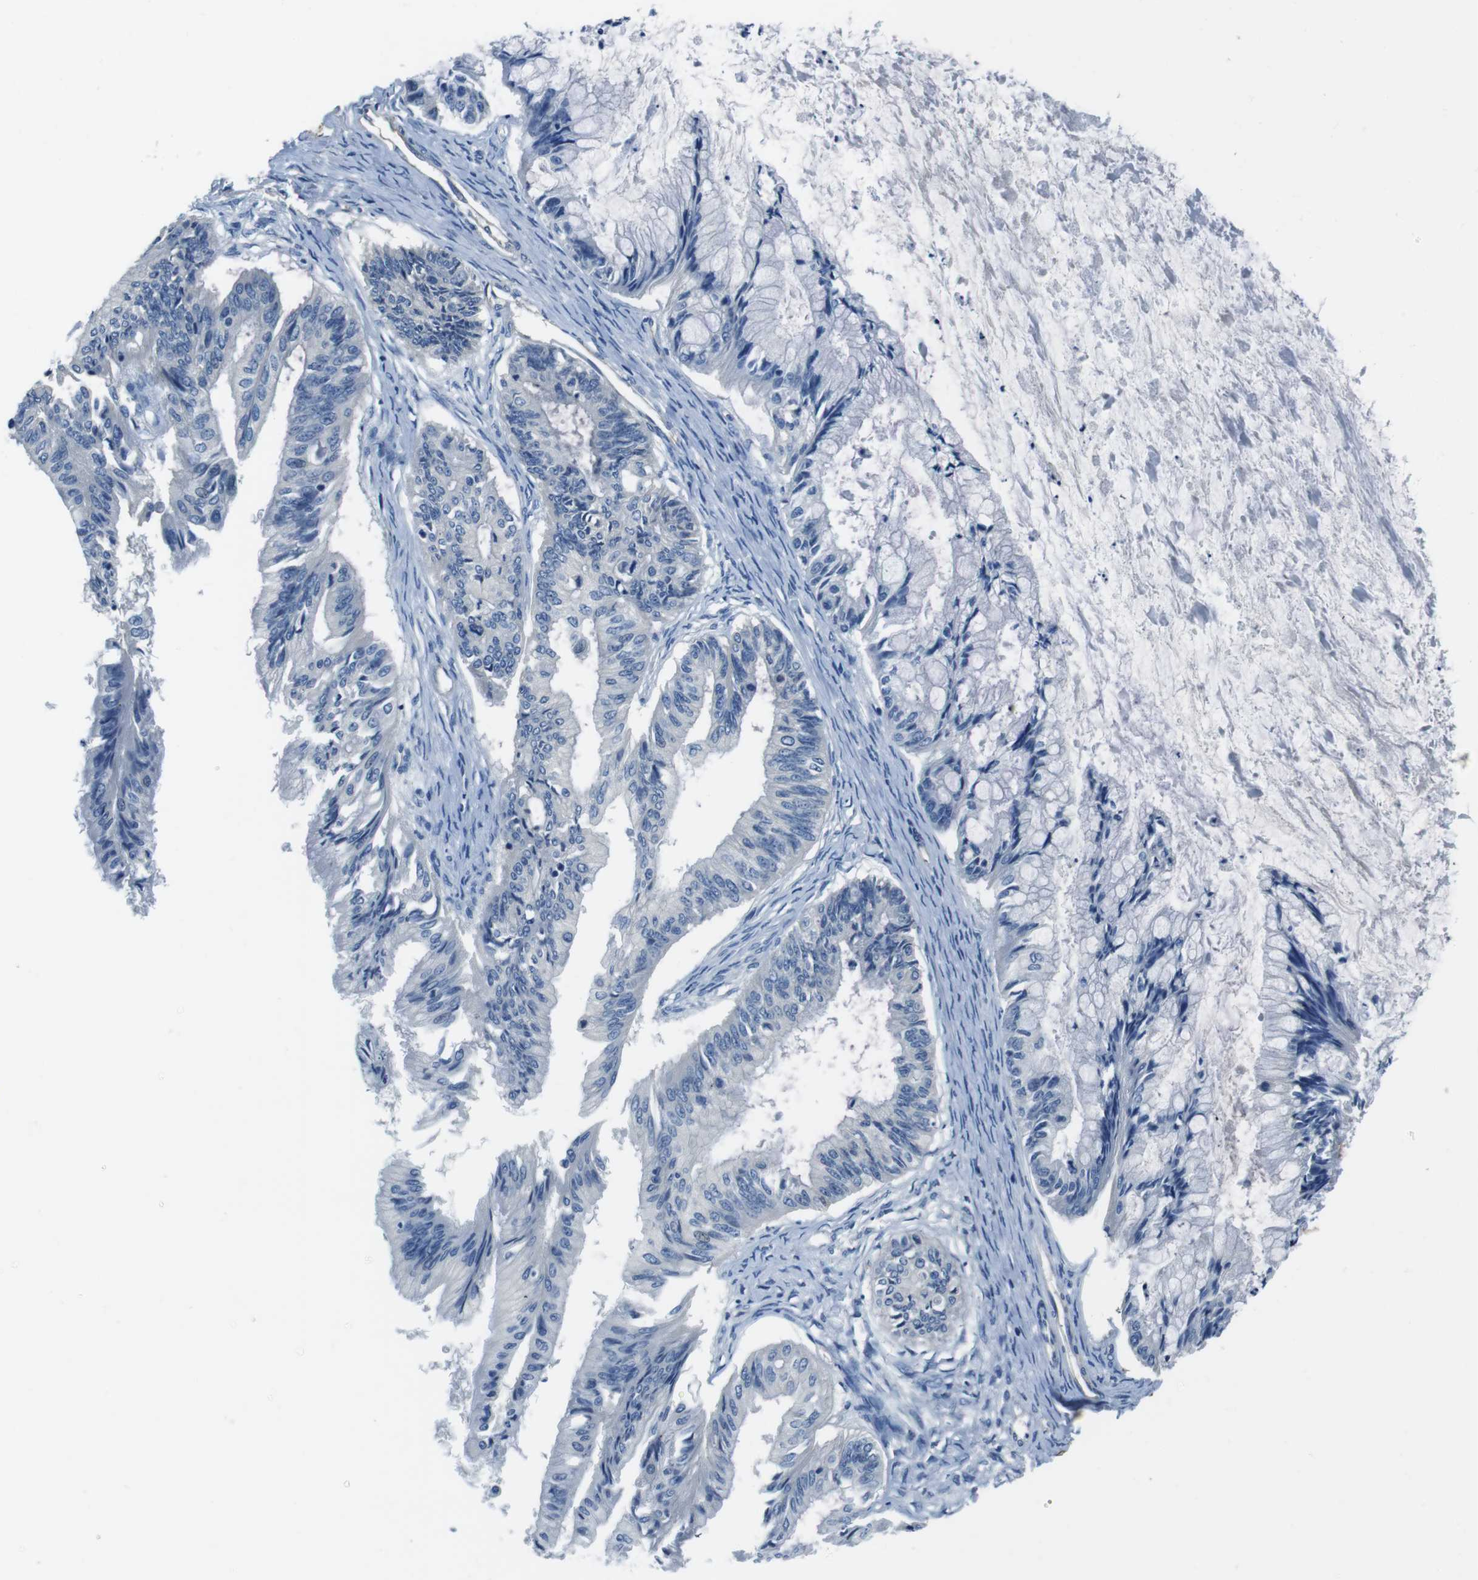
{"staining": {"intensity": "negative", "quantity": "none", "location": "none"}, "tissue": "ovarian cancer", "cell_type": "Tumor cells", "image_type": "cancer", "snomed": [{"axis": "morphology", "description": "Cystadenocarcinoma, mucinous, NOS"}, {"axis": "topography", "description": "Ovary"}], "caption": "High power microscopy histopathology image of an IHC image of ovarian cancer (mucinous cystadenocarcinoma), revealing no significant expression in tumor cells.", "gene": "CASQ1", "patient": {"sex": "female", "age": 57}}